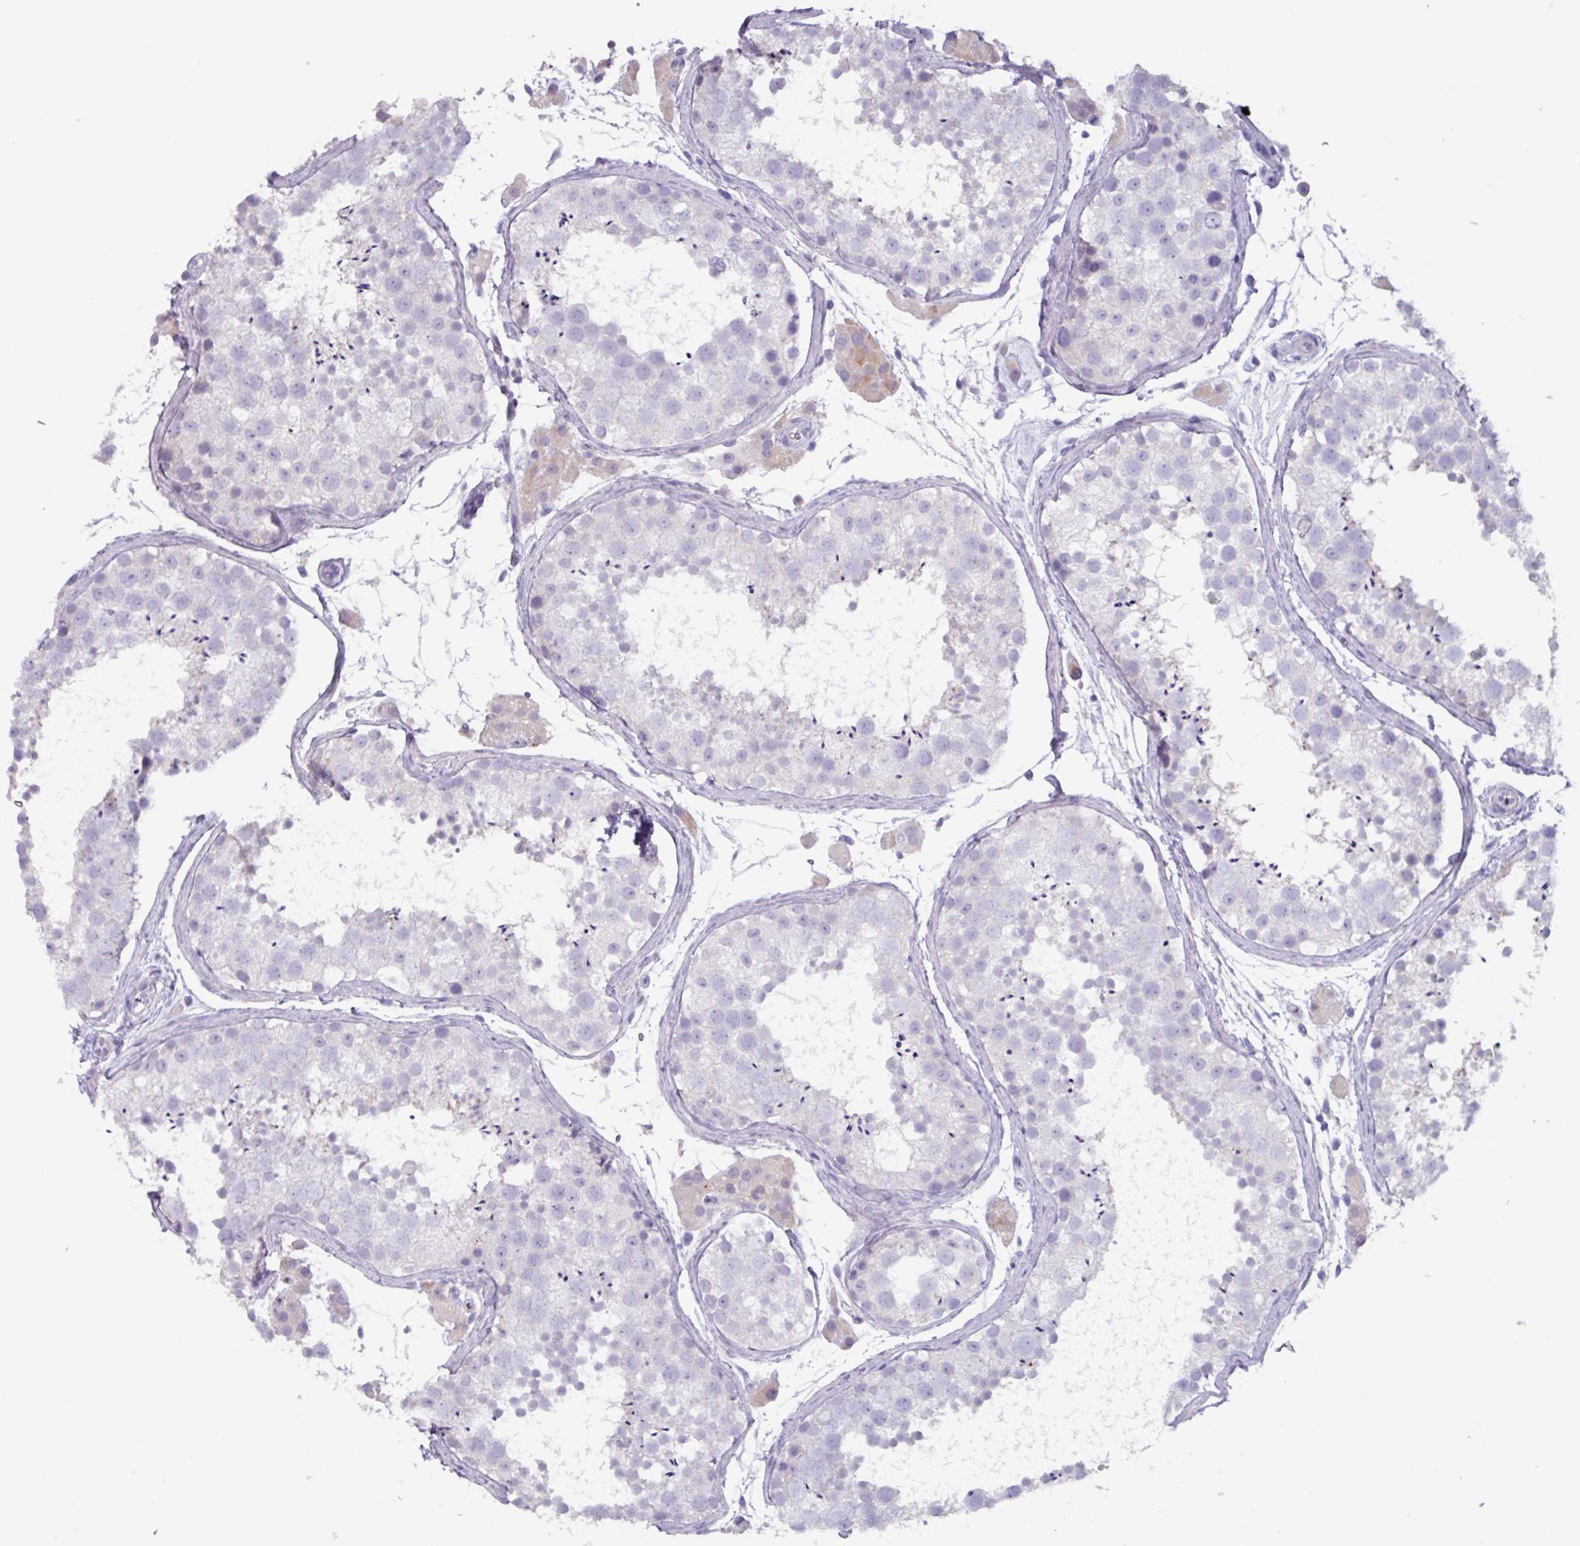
{"staining": {"intensity": "negative", "quantity": "none", "location": "none"}, "tissue": "testis", "cell_type": "Cells in seminiferous ducts", "image_type": "normal", "snomed": [{"axis": "morphology", "description": "Normal tissue, NOS"}, {"axis": "topography", "description": "Testis"}], "caption": "Micrograph shows no significant protein expression in cells in seminiferous ducts of unremarkable testis. The staining was performed using DAB (3,3'-diaminobenzidine) to visualize the protein expression in brown, while the nuclei were stained in blue with hematoxylin (Magnification: 20x).", "gene": "OR2T10", "patient": {"sex": "male", "age": 41}}